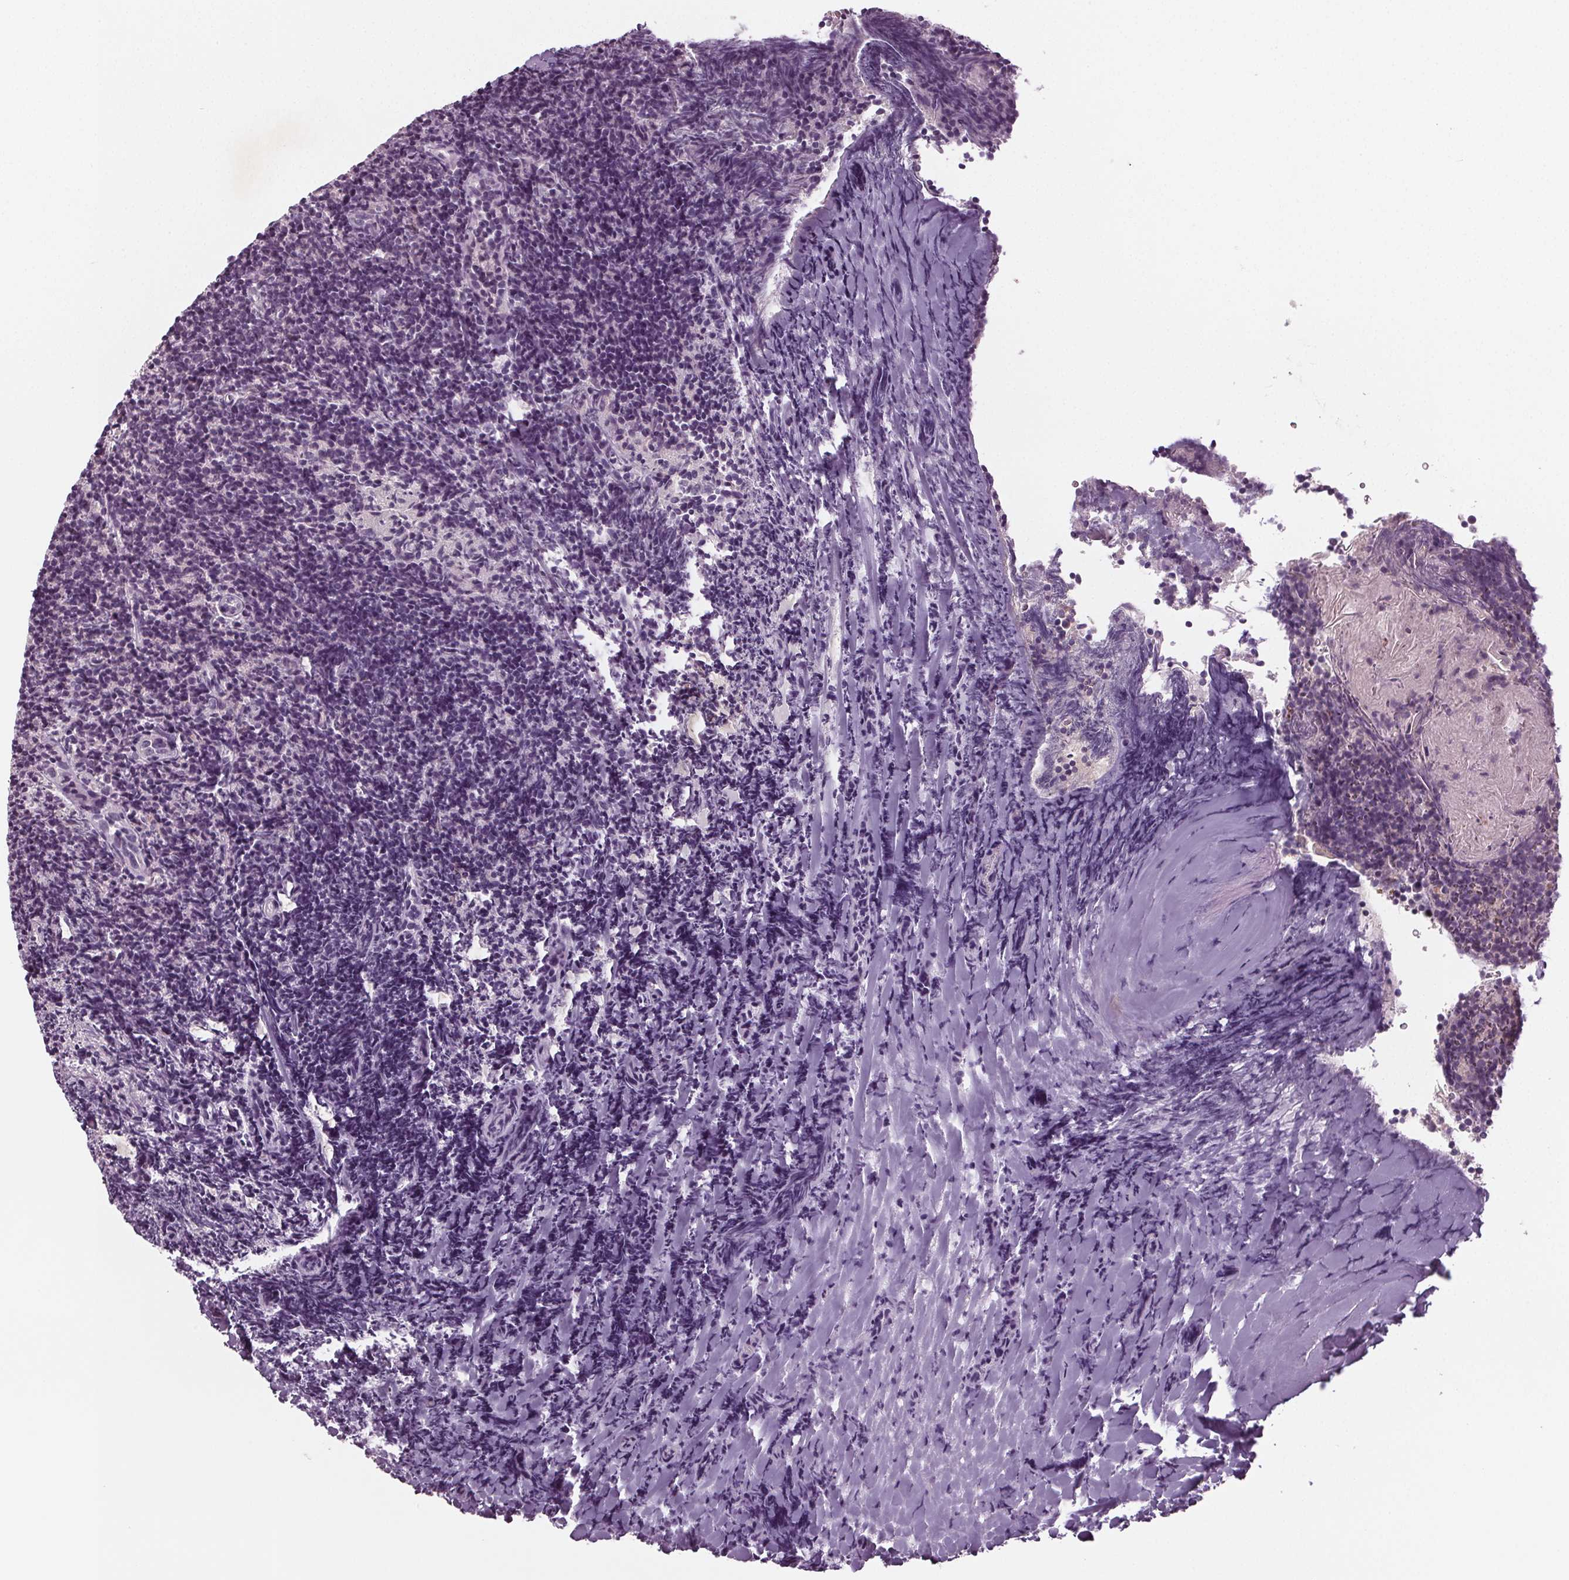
{"staining": {"intensity": "negative", "quantity": "none", "location": "none"}, "tissue": "tonsil", "cell_type": "Germinal center cells", "image_type": "normal", "snomed": [{"axis": "morphology", "description": "Normal tissue, NOS"}, {"axis": "topography", "description": "Tonsil"}], "caption": "High magnification brightfield microscopy of benign tonsil stained with DAB (brown) and counterstained with hematoxylin (blue): germinal center cells show no significant staining.", "gene": "BHLHE22", "patient": {"sex": "female", "age": 10}}